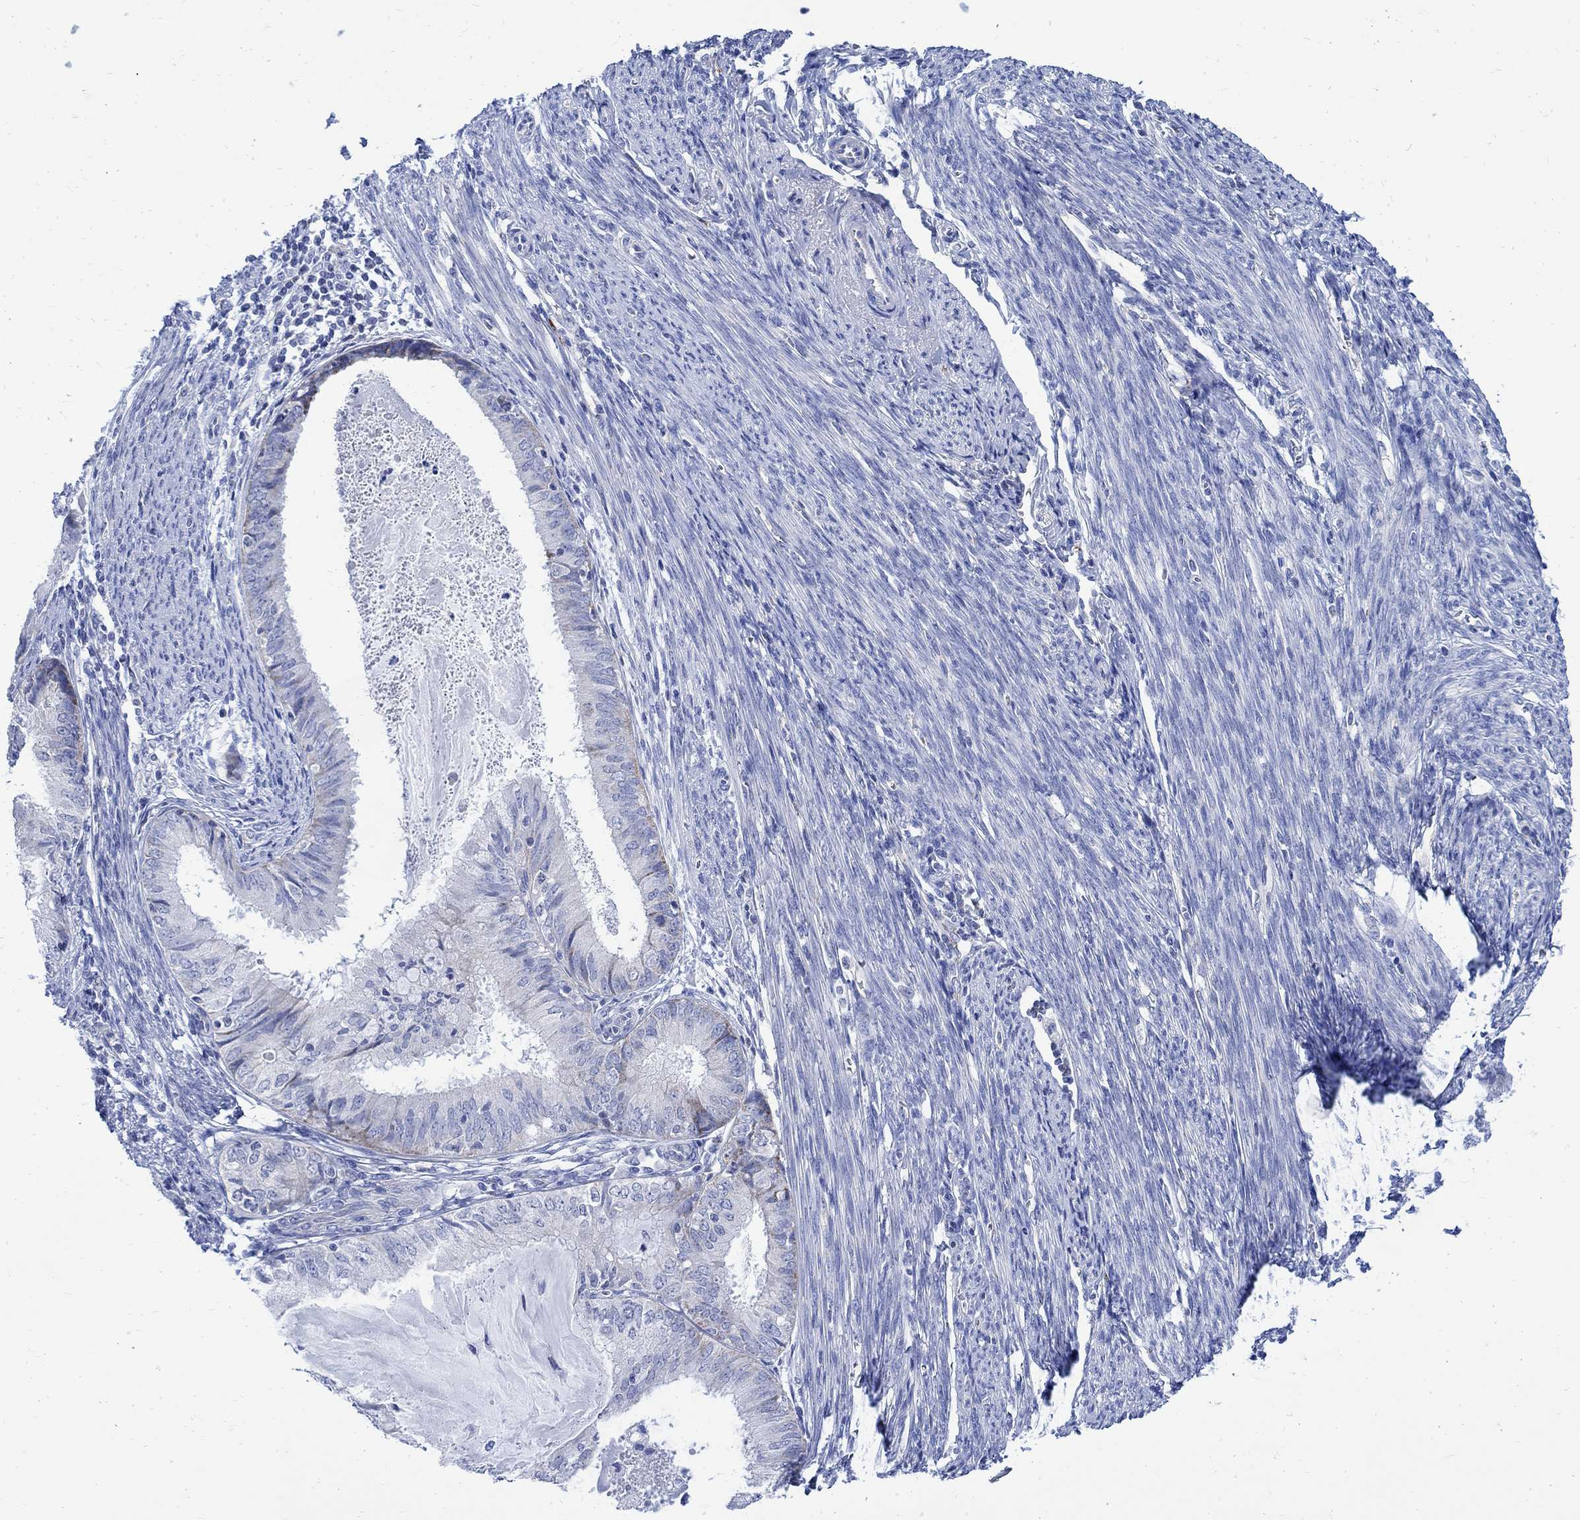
{"staining": {"intensity": "weak", "quantity": "<25%", "location": "cytoplasmic/membranous"}, "tissue": "endometrial cancer", "cell_type": "Tumor cells", "image_type": "cancer", "snomed": [{"axis": "morphology", "description": "Adenocarcinoma, NOS"}, {"axis": "topography", "description": "Endometrium"}], "caption": "The IHC micrograph has no significant staining in tumor cells of endometrial adenocarcinoma tissue.", "gene": "CPLX2", "patient": {"sex": "female", "age": 57}}